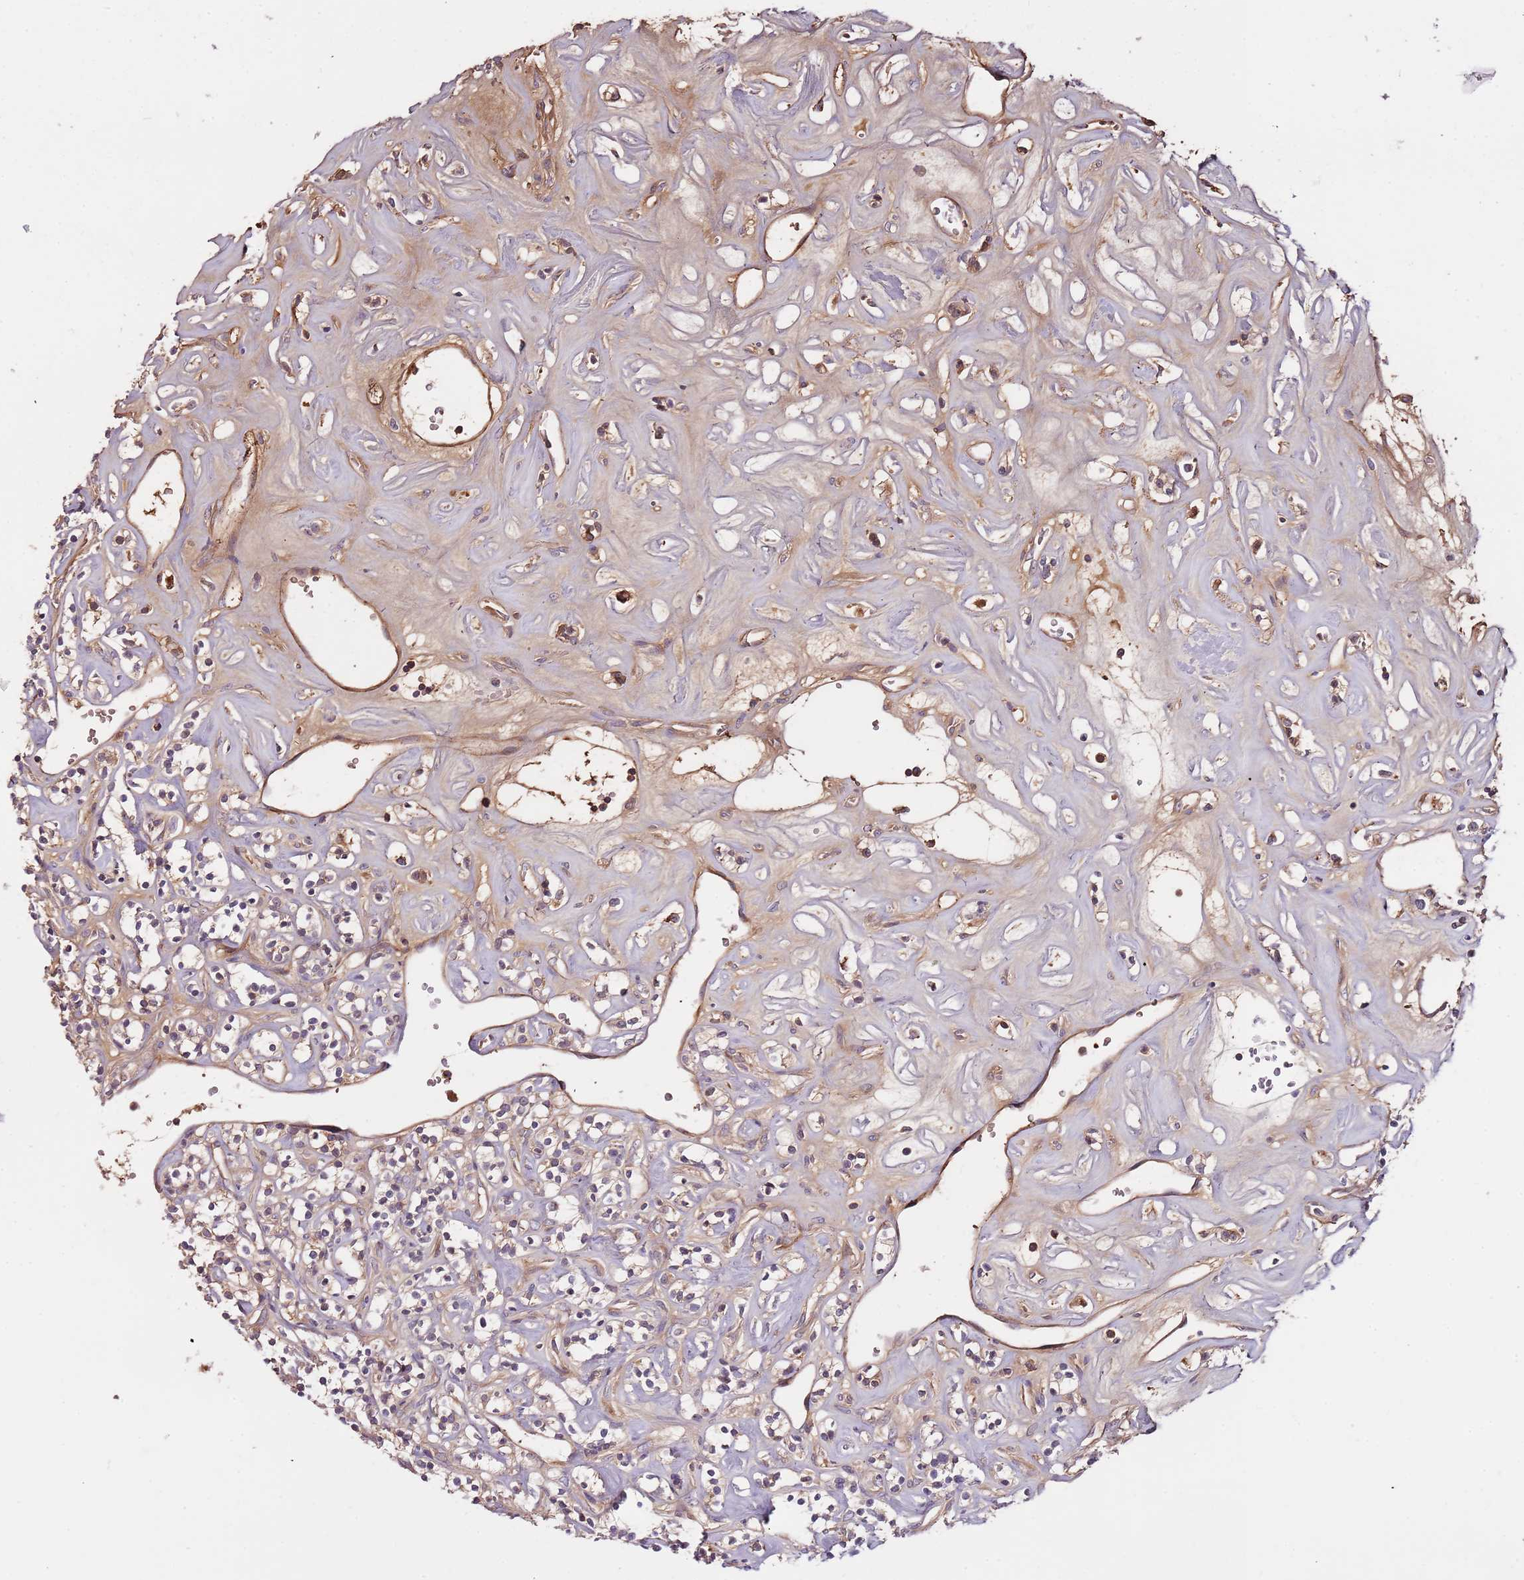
{"staining": {"intensity": "negative", "quantity": "none", "location": "none"}, "tissue": "renal cancer", "cell_type": "Tumor cells", "image_type": "cancer", "snomed": [{"axis": "morphology", "description": "Adenocarcinoma, NOS"}, {"axis": "topography", "description": "Kidney"}], "caption": "Tumor cells show no significant positivity in renal cancer. (Stains: DAB IHC with hematoxylin counter stain, Microscopy: brightfield microscopy at high magnification).", "gene": "DENR", "patient": {"sex": "male", "age": 77}}